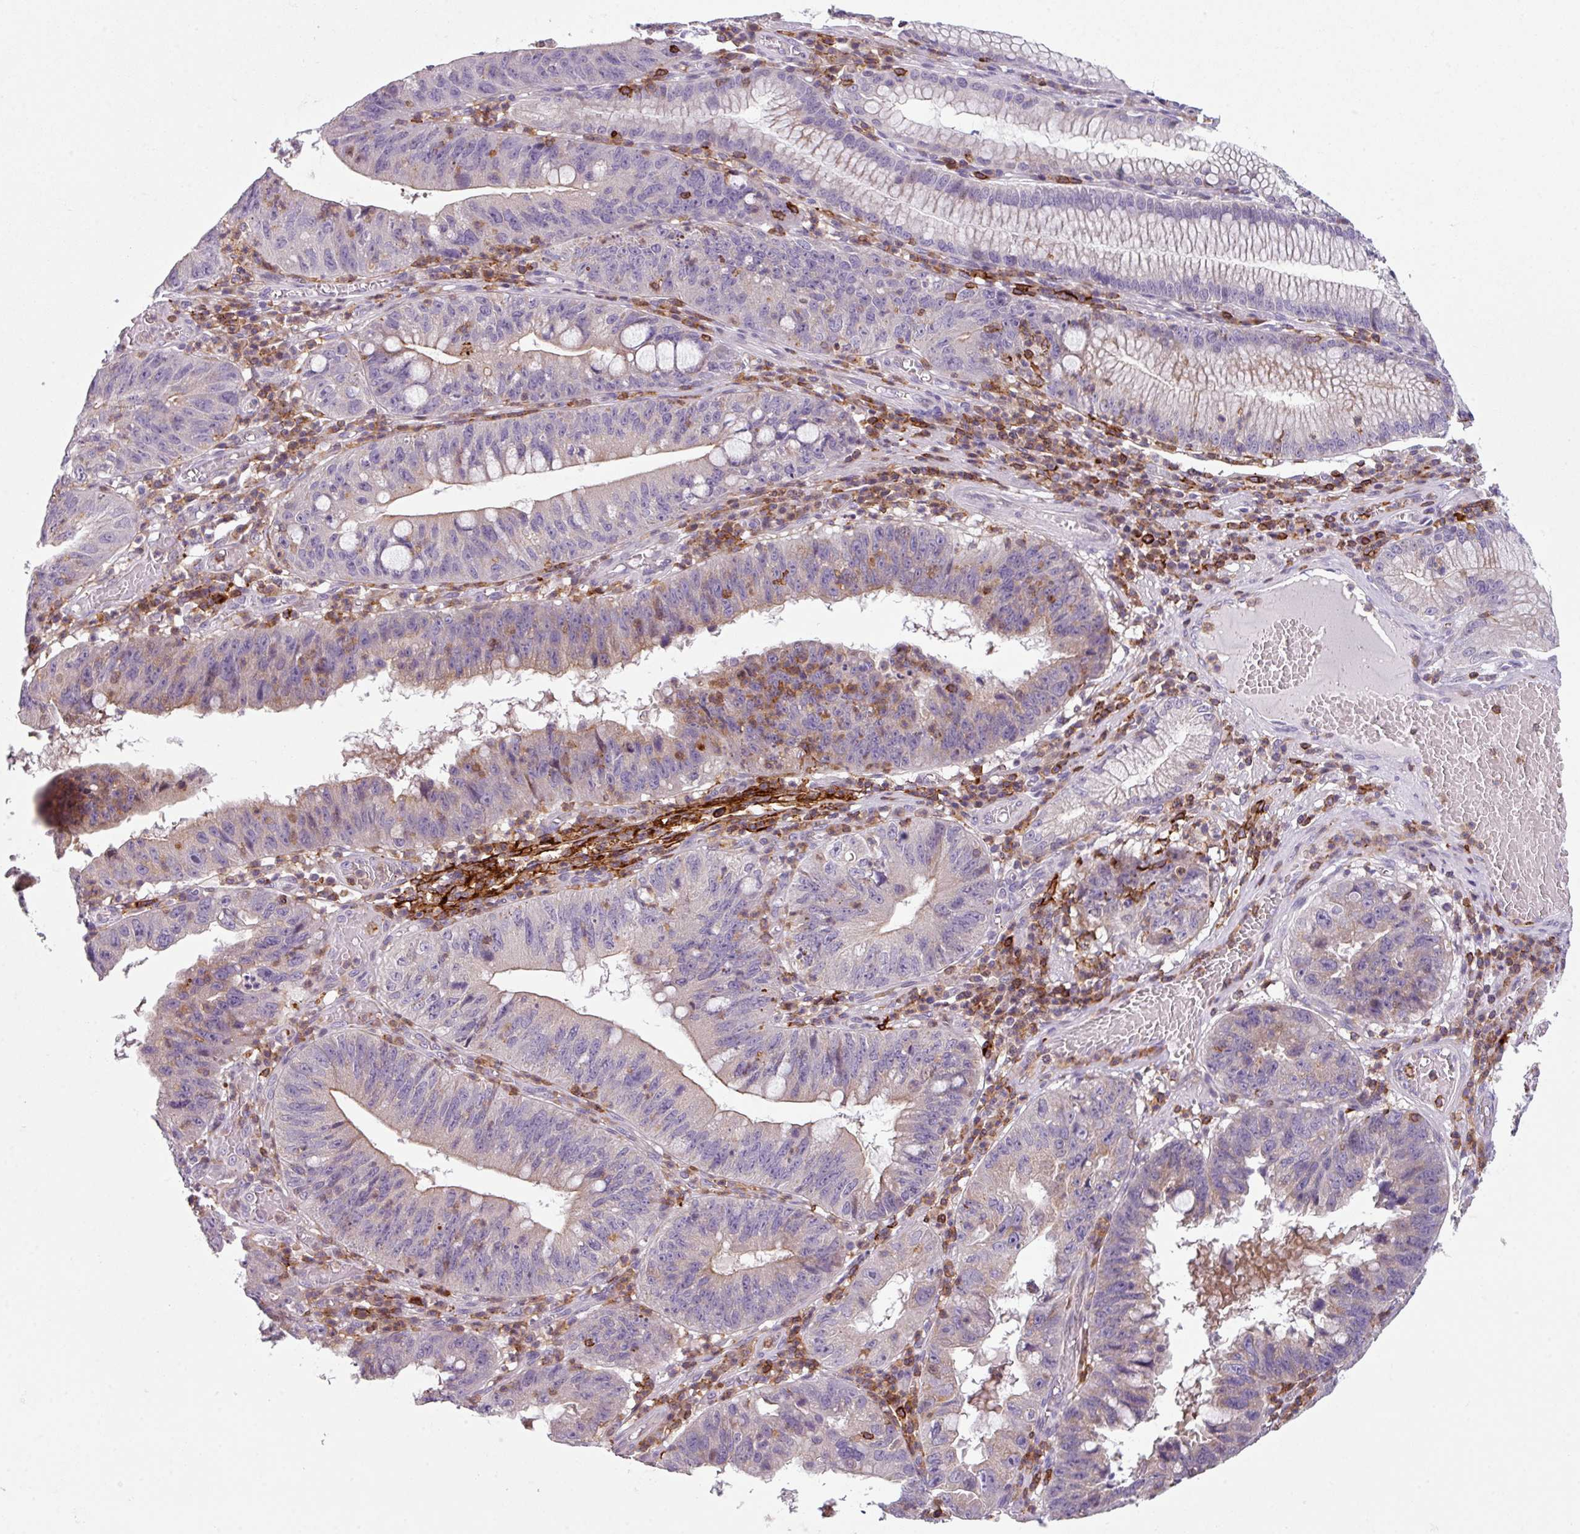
{"staining": {"intensity": "negative", "quantity": "none", "location": "none"}, "tissue": "stomach cancer", "cell_type": "Tumor cells", "image_type": "cancer", "snomed": [{"axis": "morphology", "description": "Adenocarcinoma, NOS"}, {"axis": "topography", "description": "Stomach"}], "caption": "DAB (3,3'-diaminobenzidine) immunohistochemical staining of stomach adenocarcinoma displays no significant positivity in tumor cells. (Immunohistochemistry (ihc), brightfield microscopy, high magnification).", "gene": "NEDD9", "patient": {"sex": "male", "age": 59}}